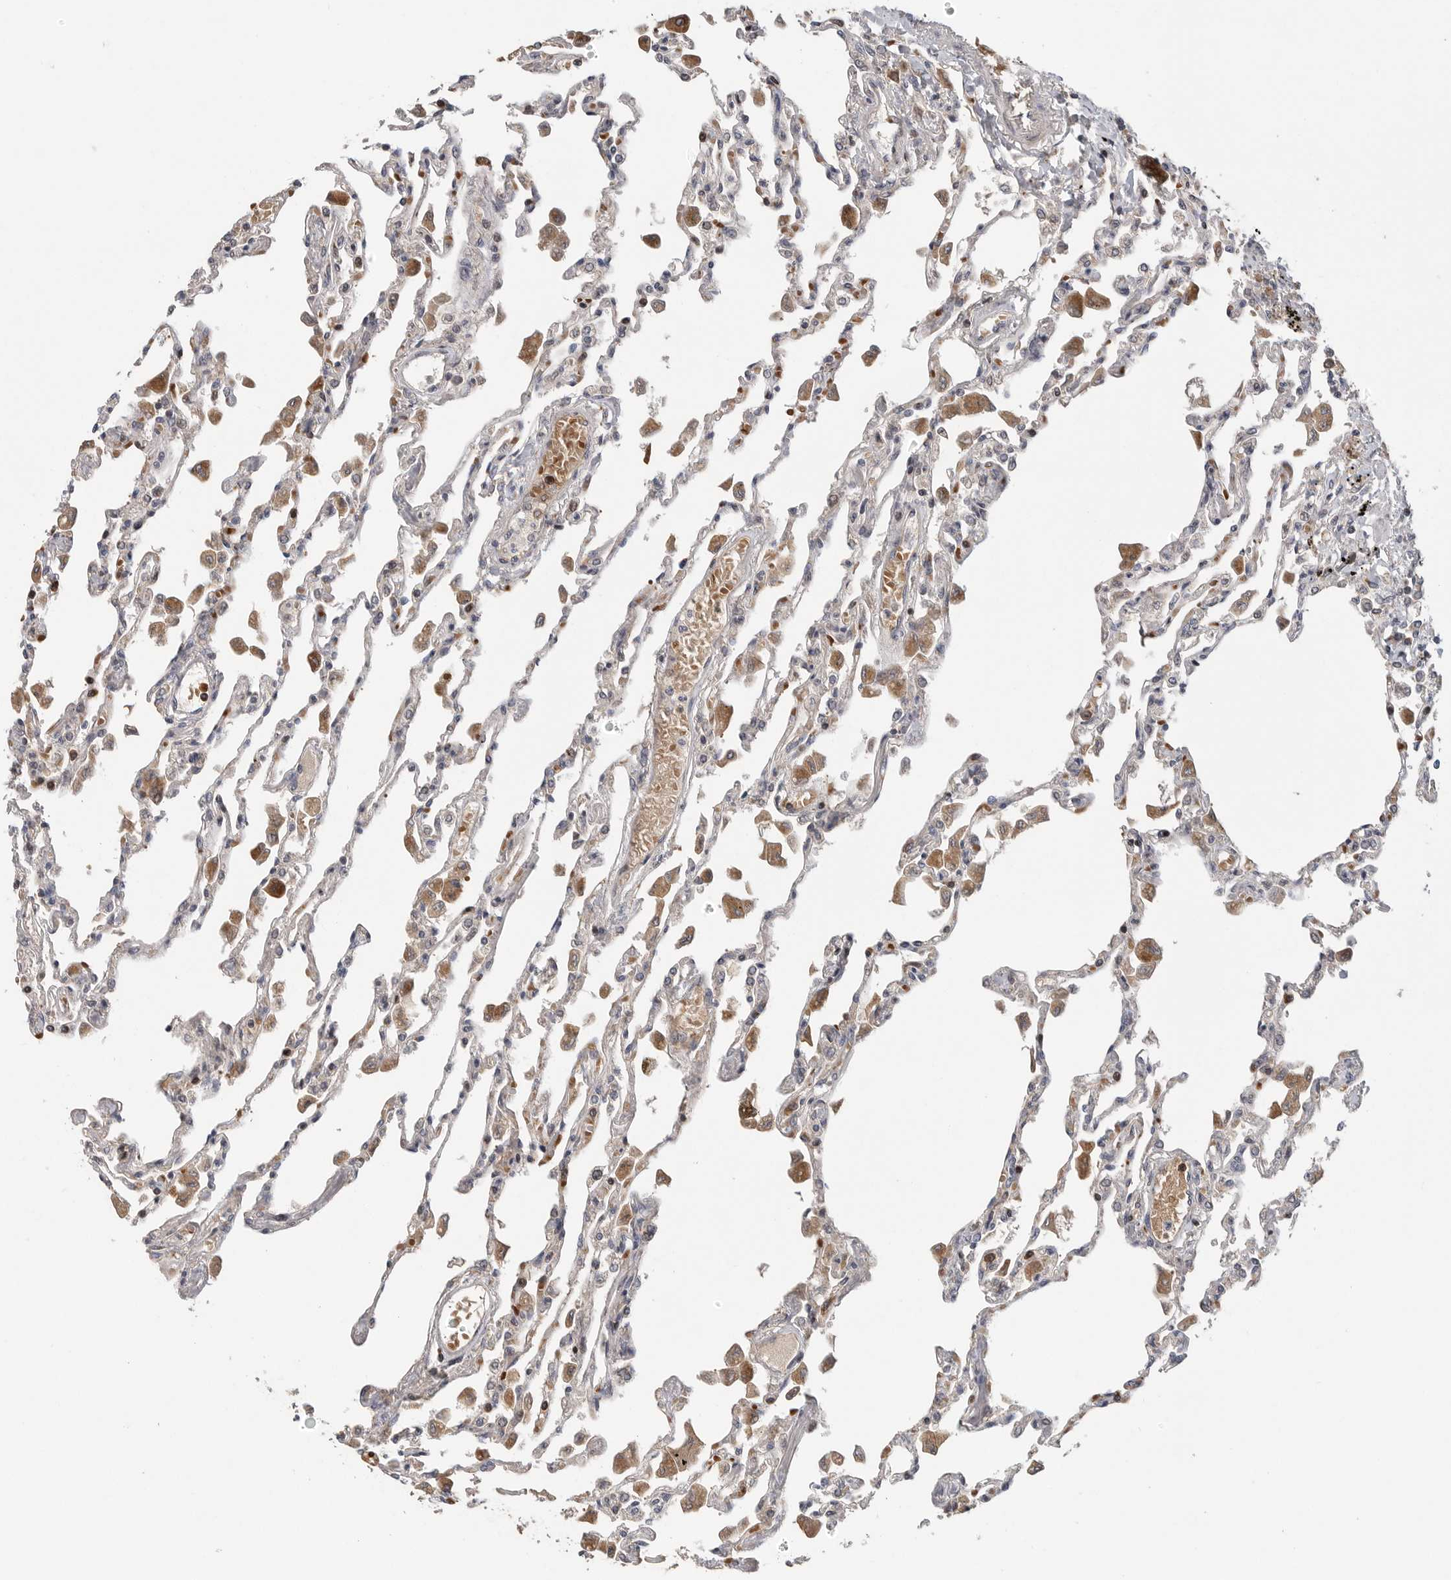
{"staining": {"intensity": "moderate", "quantity": "25%-75%", "location": "cytoplasmic/membranous"}, "tissue": "lung", "cell_type": "Alveolar cells", "image_type": "normal", "snomed": [{"axis": "morphology", "description": "Normal tissue, NOS"}, {"axis": "topography", "description": "Bronchus"}, {"axis": "topography", "description": "Lung"}], "caption": "This photomicrograph shows immunohistochemistry (IHC) staining of unremarkable lung, with medium moderate cytoplasmic/membranous expression in approximately 25%-75% of alveolar cells.", "gene": "GALNS", "patient": {"sex": "female", "age": 49}}